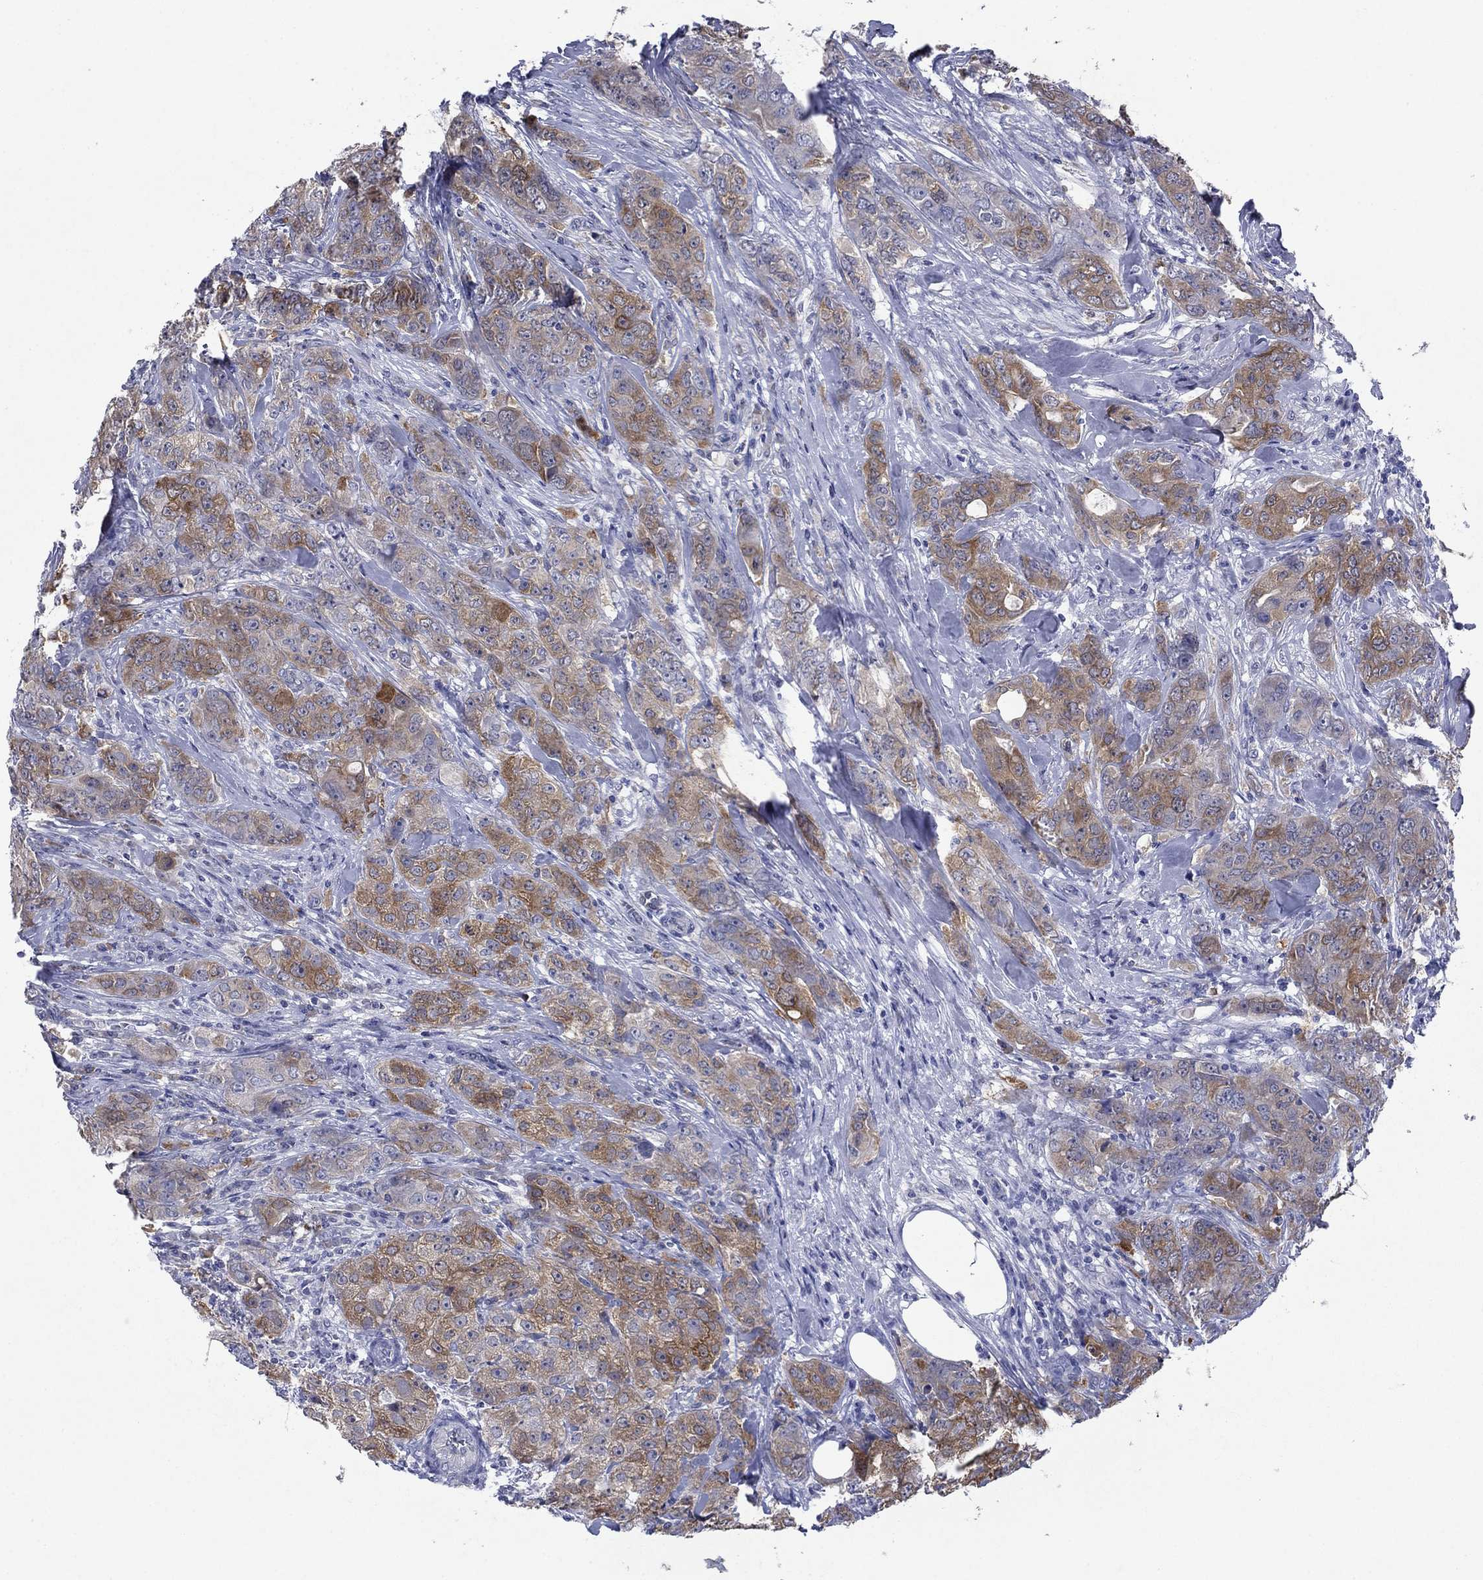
{"staining": {"intensity": "moderate", "quantity": ">75%", "location": "cytoplasmic/membranous"}, "tissue": "breast cancer", "cell_type": "Tumor cells", "image_type": "cancer", "snomed": [{"axis": "morphology", "description": "Duct carcinoma"}, {"axis": "topography", "description": "Breast"}], "caption": "The immunohistochemical stain shows moderate cytoplasmic/membranous positivity in tumor cells of breast invasive ductal carcinoma tissue.", "gene": "SULT2B1", "patient": {"sex": "female", "age": 43}}